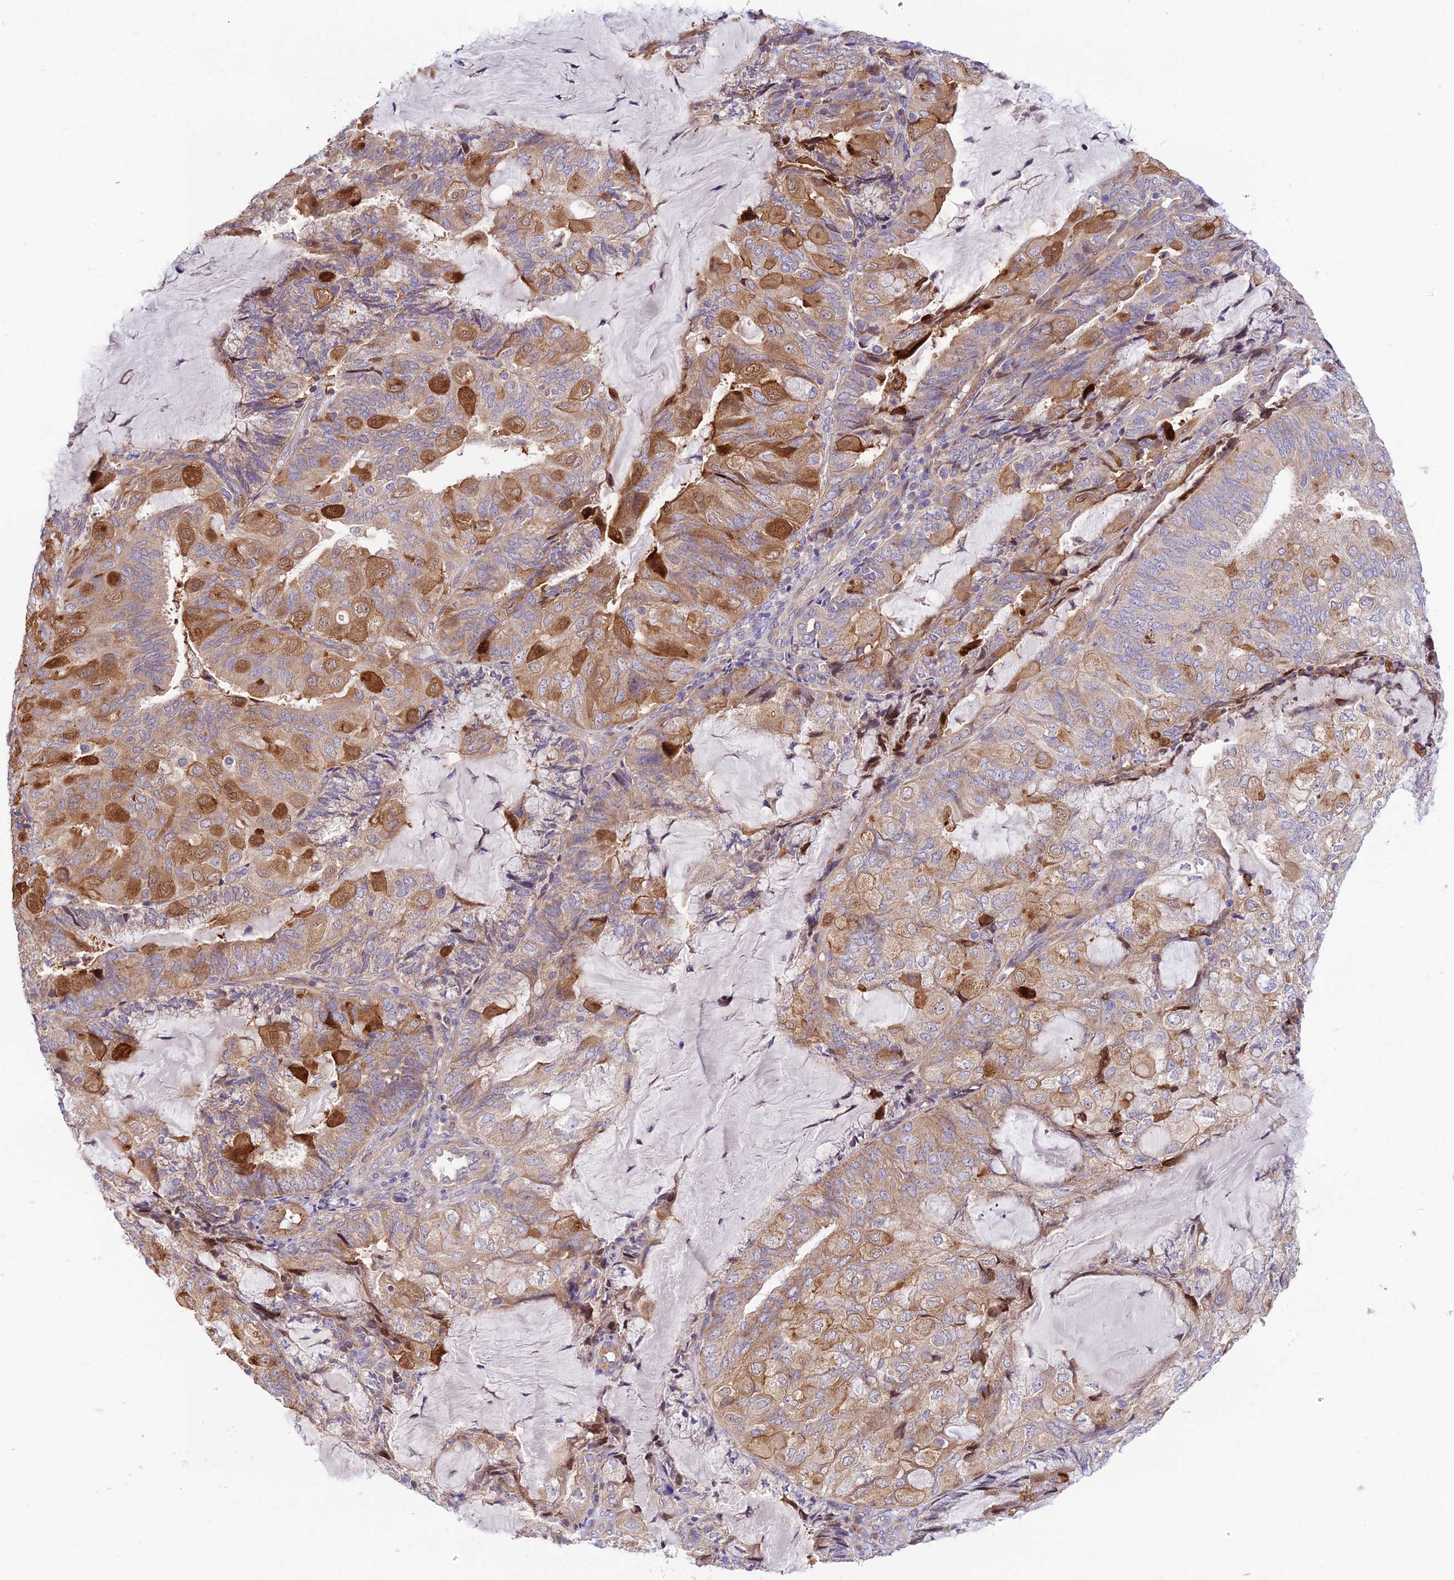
{"staining": {"intensity": "moderate", "quantity": "25%-75%", "location": "cytoplasmic/membranous"}, "tissue": "endometrial cancer", "cell_type": "Tumor cells", "image_type": "cancer", "snomed": [{"axis": "morphology", "description": "Adenocarcinoma, NOS"}, {"axis": "topography", "description": "Endometrium"}], "caption": "Protein expression analysis of adenocarcinoma (endometrial) displays moderate cytoplasmic/membranous expression in approximately 25%-75% of tumor cells.", "gene": "TRIM43B", "patient": {"sex": "female", "age": 81}}